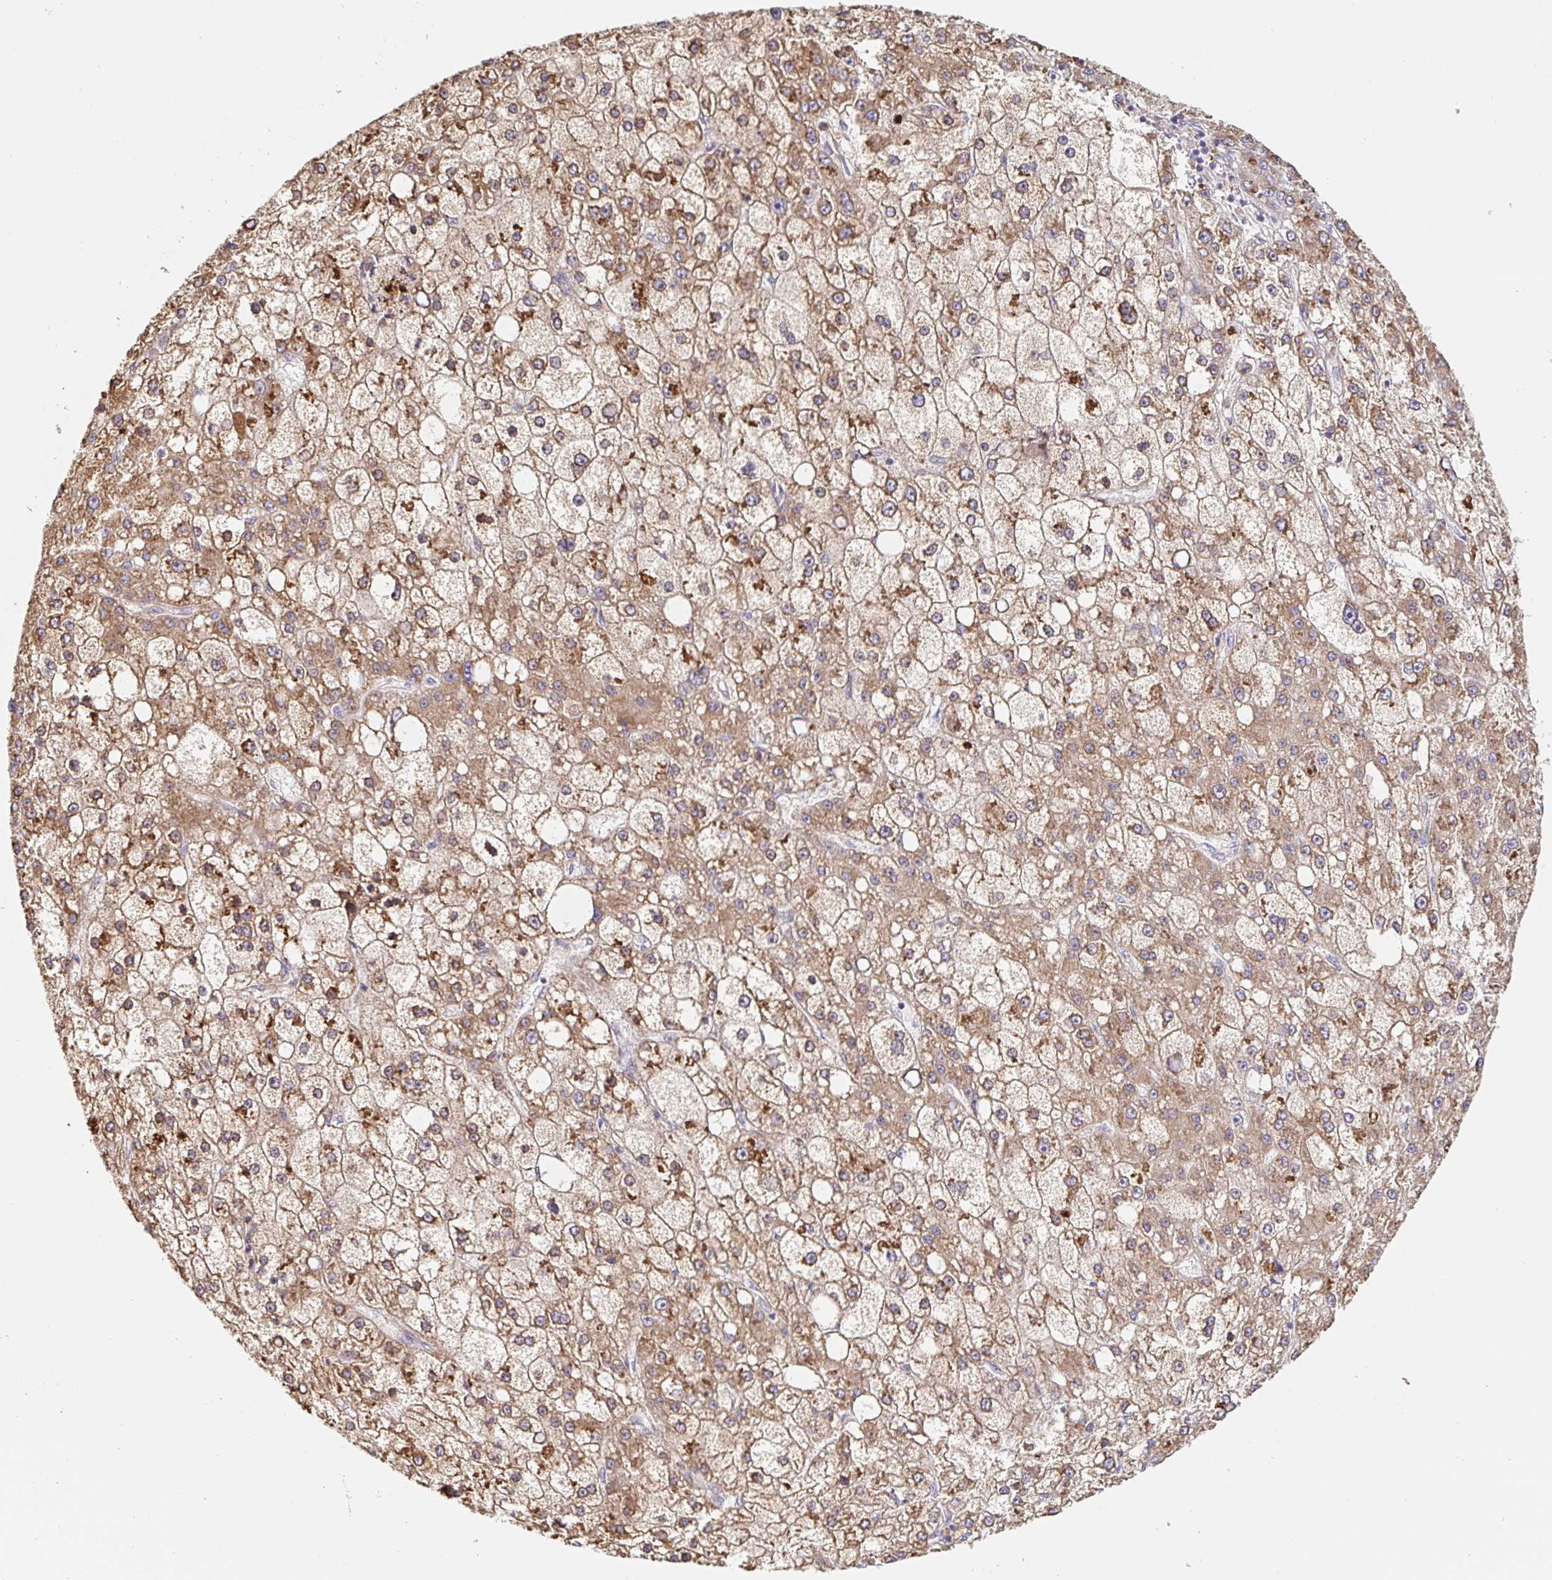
{"staining": {"intensity": "moderate", "quantity": ">75%", "location": "cytoplasmic/membranous"}, "tissue": "liver cancer", "cell_type": "Tumor cells", "image_type": "cancer", "snomed": [{"axis": "morphology", "description": "Carcinoma, Hepatocellular, NOS"}, {"axis": "topography", "description": "Liver"}], "caption": "Liver cancer (hepatocellular carcinoma) was stained to show a protein in brown. There is medium levels of moderate cytoplasmic/membranous positivity in about >75% of tumor cells.", "gene": "PDPK1", "patient": {"sex": "male", "age": 67}}